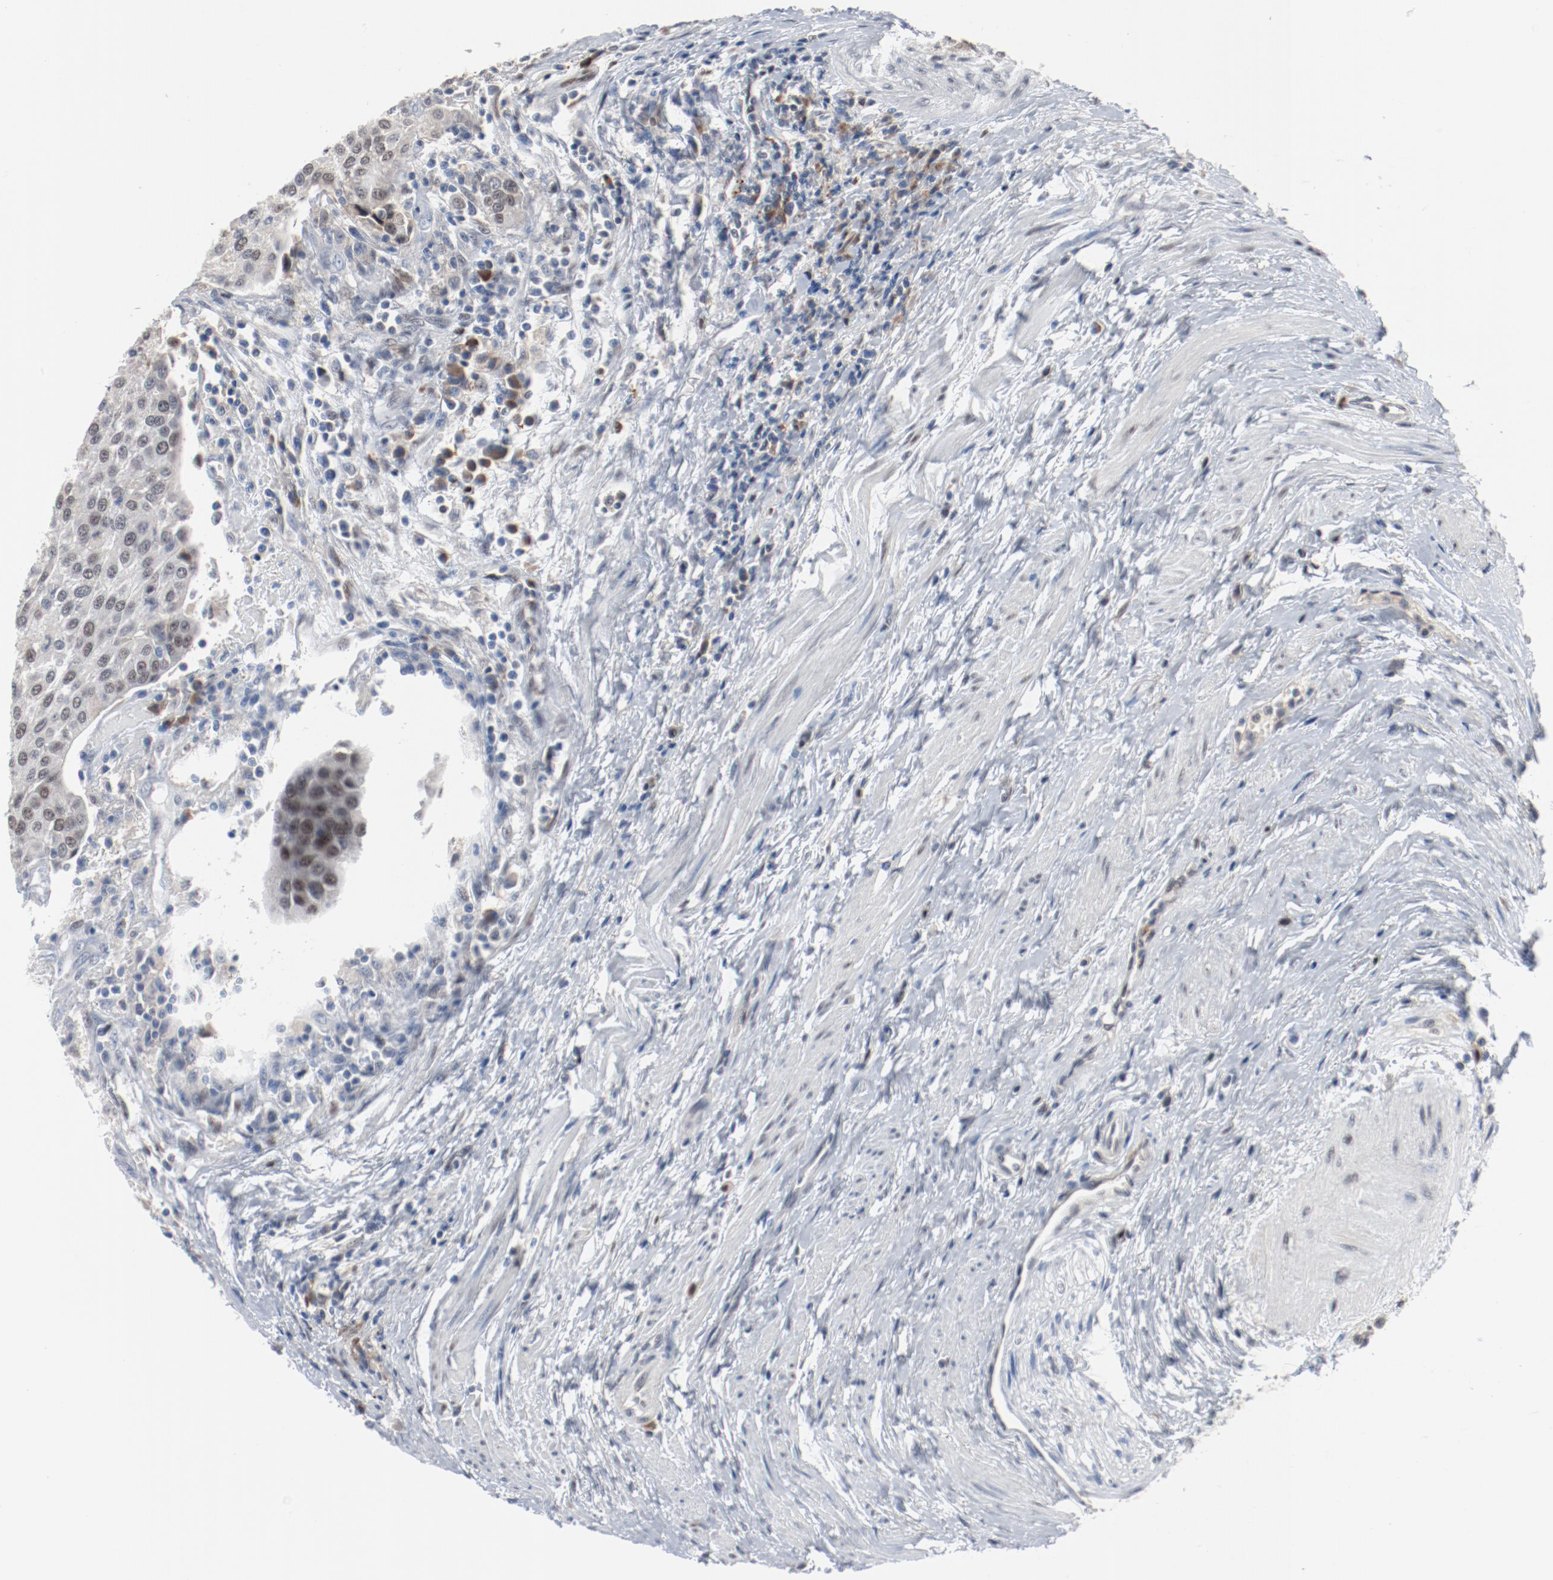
{"staining": {"intensity": "weak", "quantity": "<25%", "location": "nuclear"}, "tissue": "urothelial cancer", "cell_type": "Tumor cells", "image_type": "cancer", "snomed": [{"axis": "morphology", "description": "Urothelial carcinoma, High grade"}, {"axis": "topography", "description": "Urinary bladder"}], "caption": "Image shows no protein positivity in tumor cells of high-grade urothelial carcinoma tissue.", "gene": "FOXP1", "patient": {"sex": "female", "age": 85}}